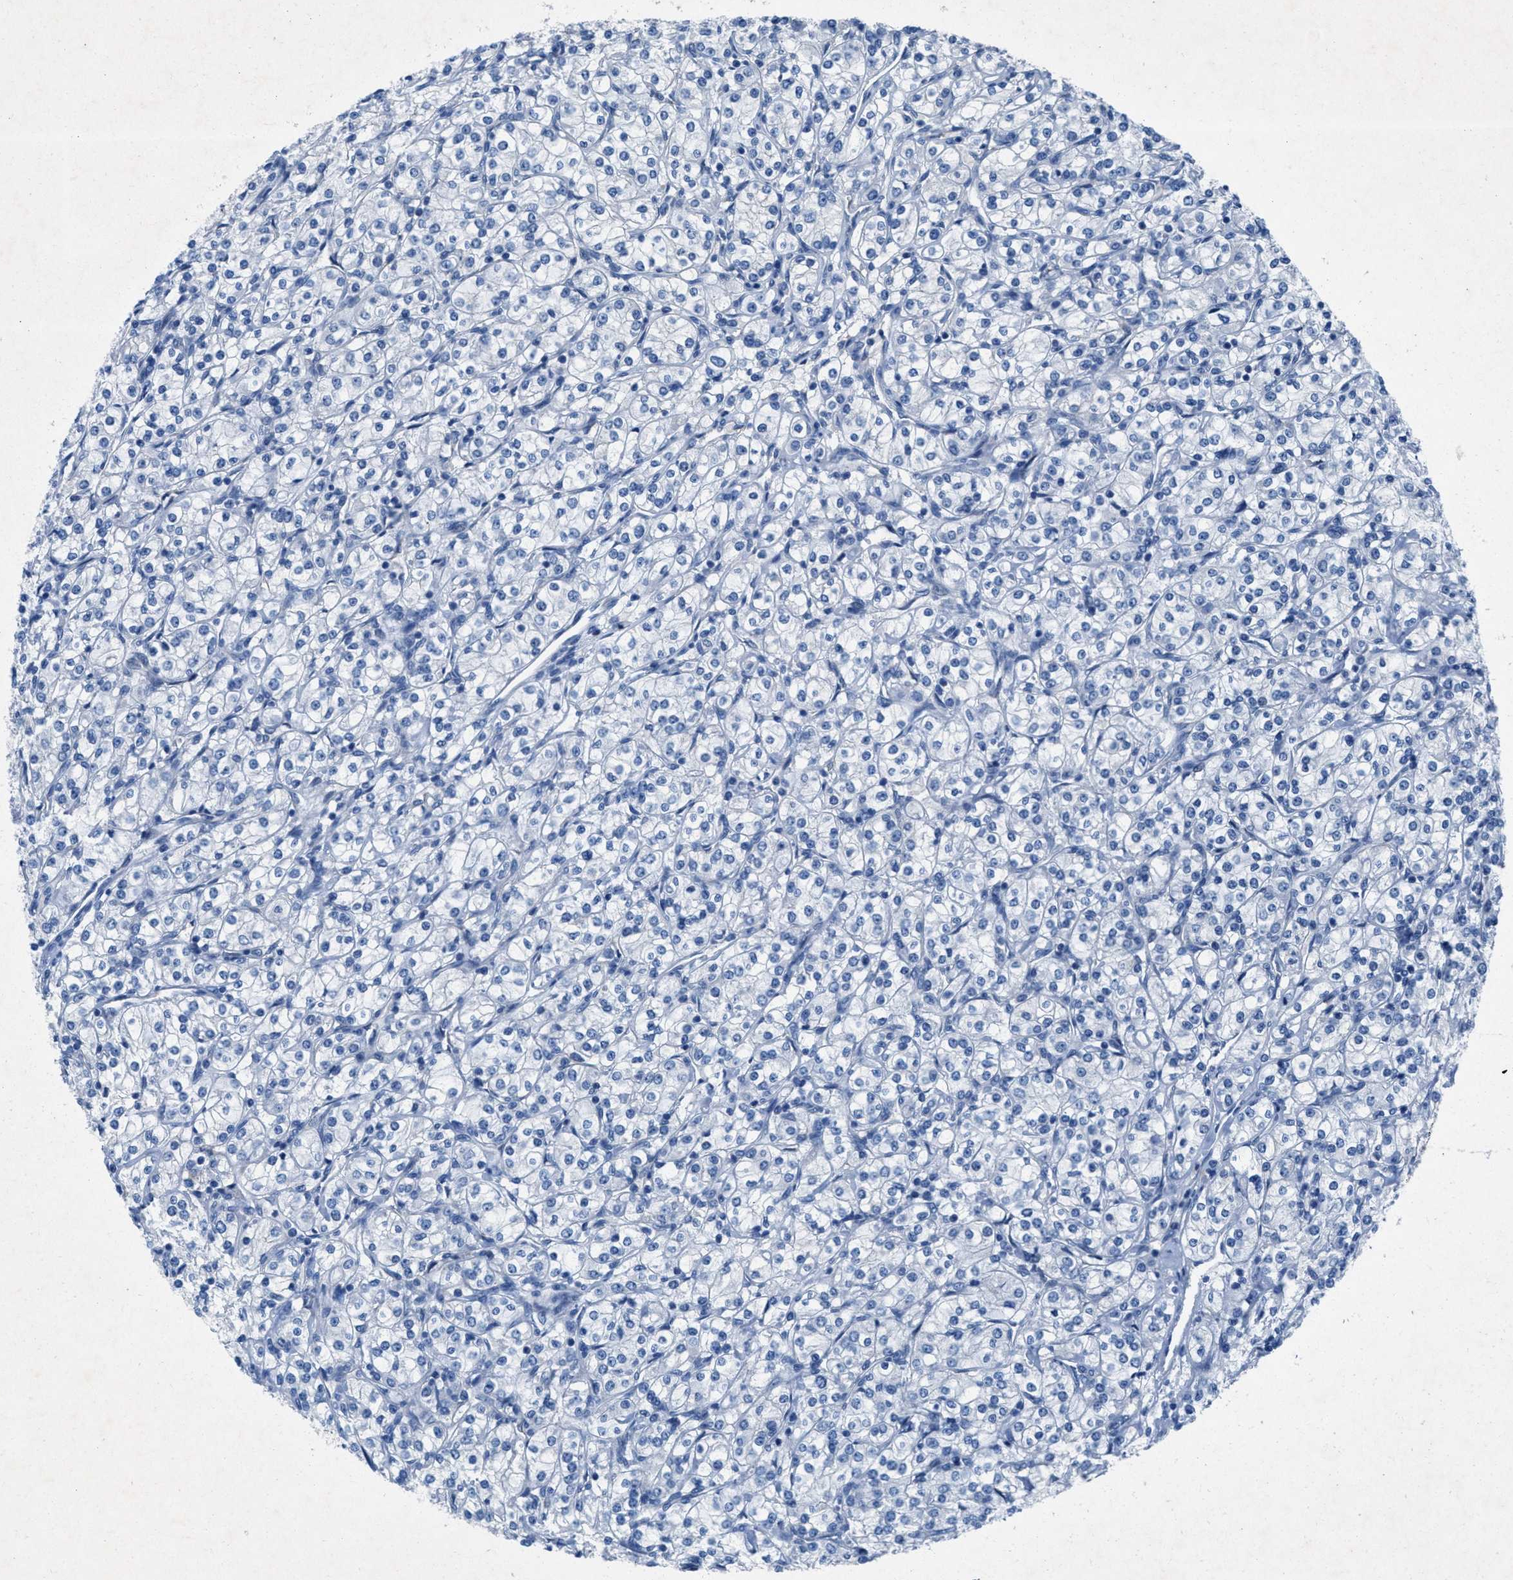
{"staining": {"intensity": "negative", "quantity": "none", "location": "none"}, "tissue": "renal cancer", "cell_type": "Tumor cells", "image_type": "cancer", "snomed": [{"axis": "morphology", "description": "Adenocarcinoma, NOS"}, {"axis": "topography", "description": "Kidney"}], "caption": "The immunohistochemistry histopathology image has no significant positivity in tumor cells of adenocarcinoma (renal) tissue.", "gene": "GALNT17", "patient": {"sex": "male", "age": 77}}